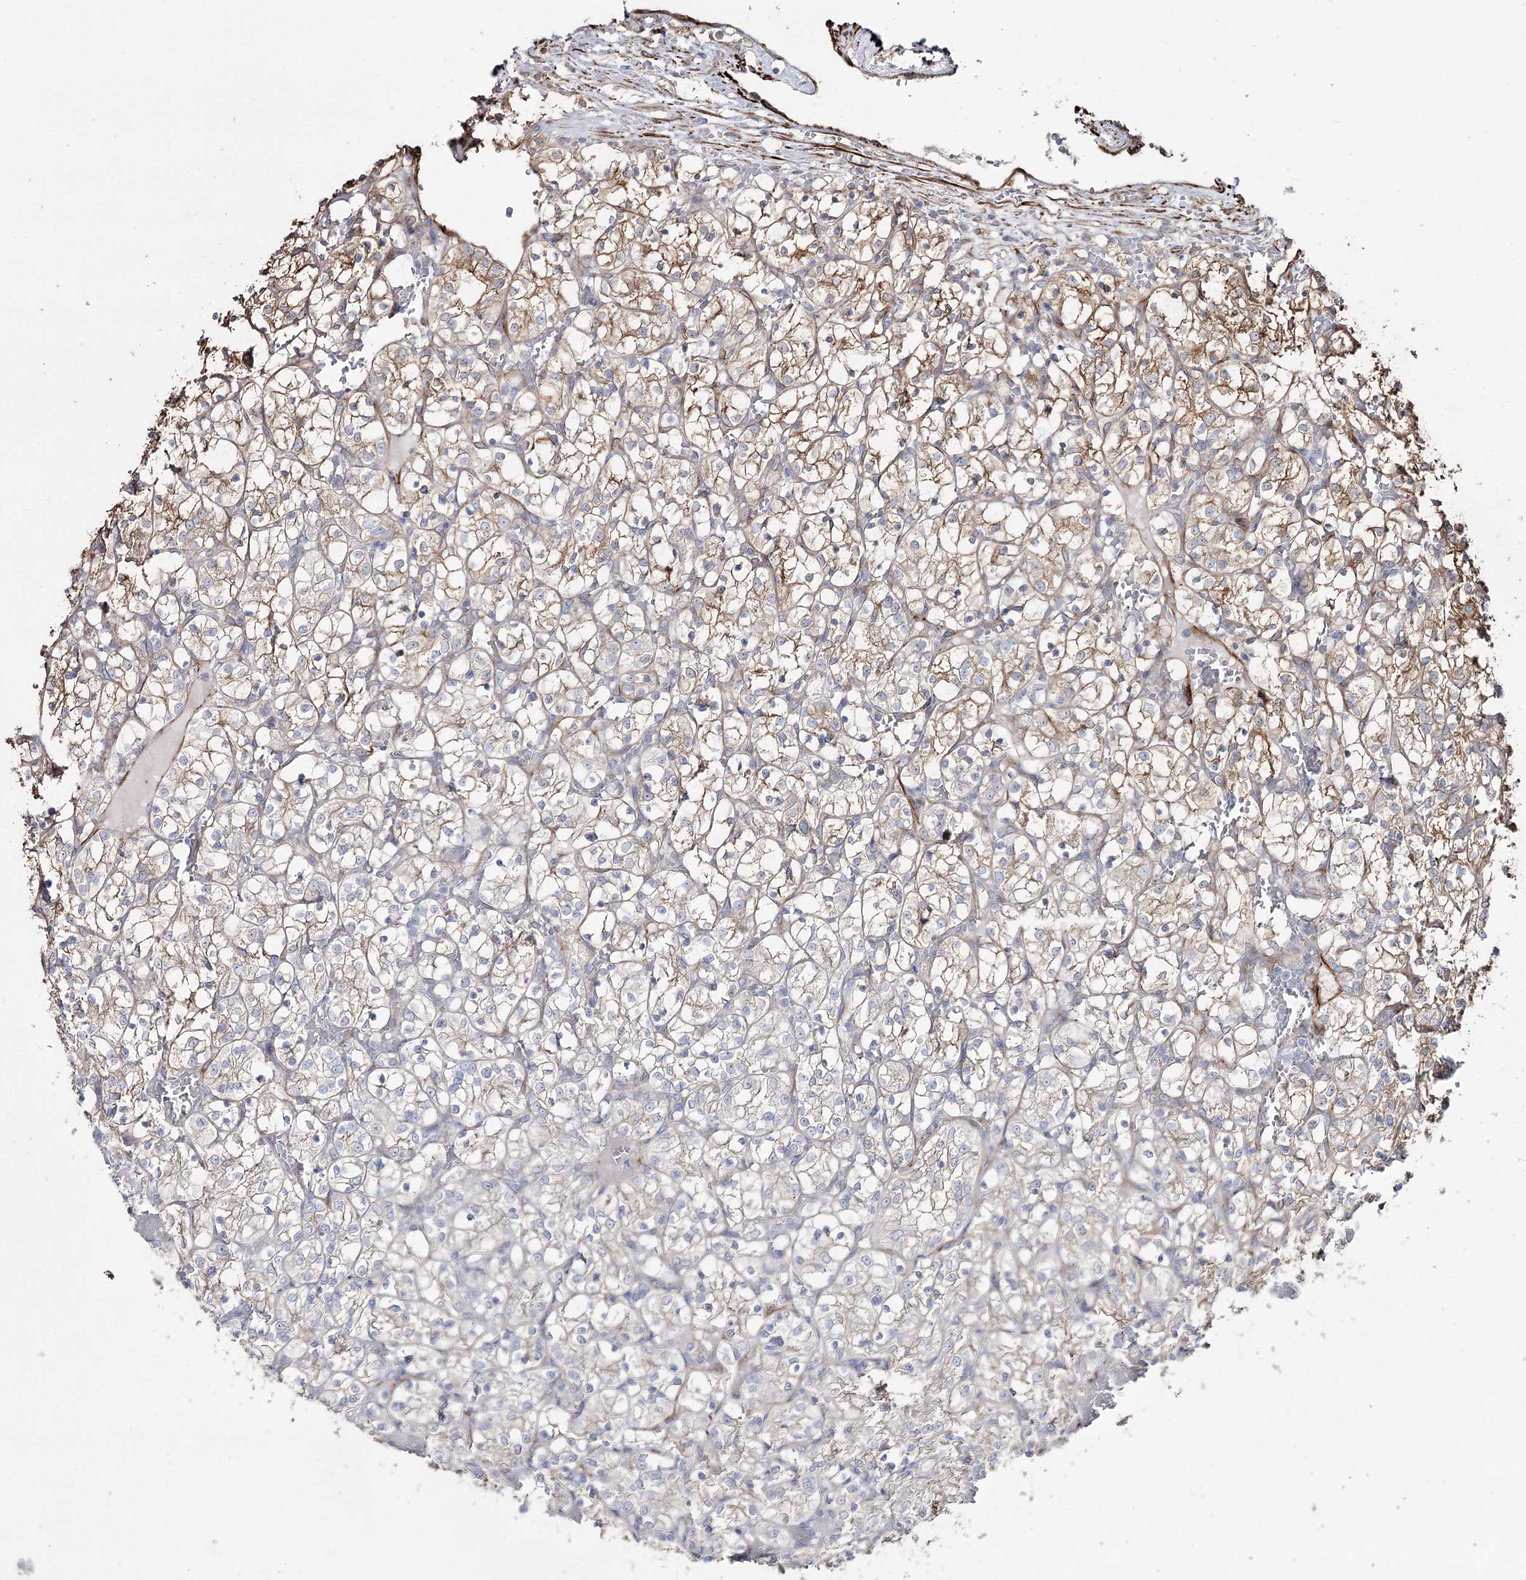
{"staining": {"intensity": "weak", "quantity": "<25%", "location": "cytoplasmic/membranous"}, "tissue": "renal cancer", "cell_type": "Tumor cells", "image_type": "cancer", "snomed": [{"axis": "morphology", "description": "Adenocarcinoma, NOS"}, {"axis": "topography", "description": "Kidney"}], "caption": "Human renal adenocarcinoma stained for a protein using immunohistochemistry shows no expression in tumor cells.", "gene": "SUMF1", "patient": {"sex": "female", "age": 69}}